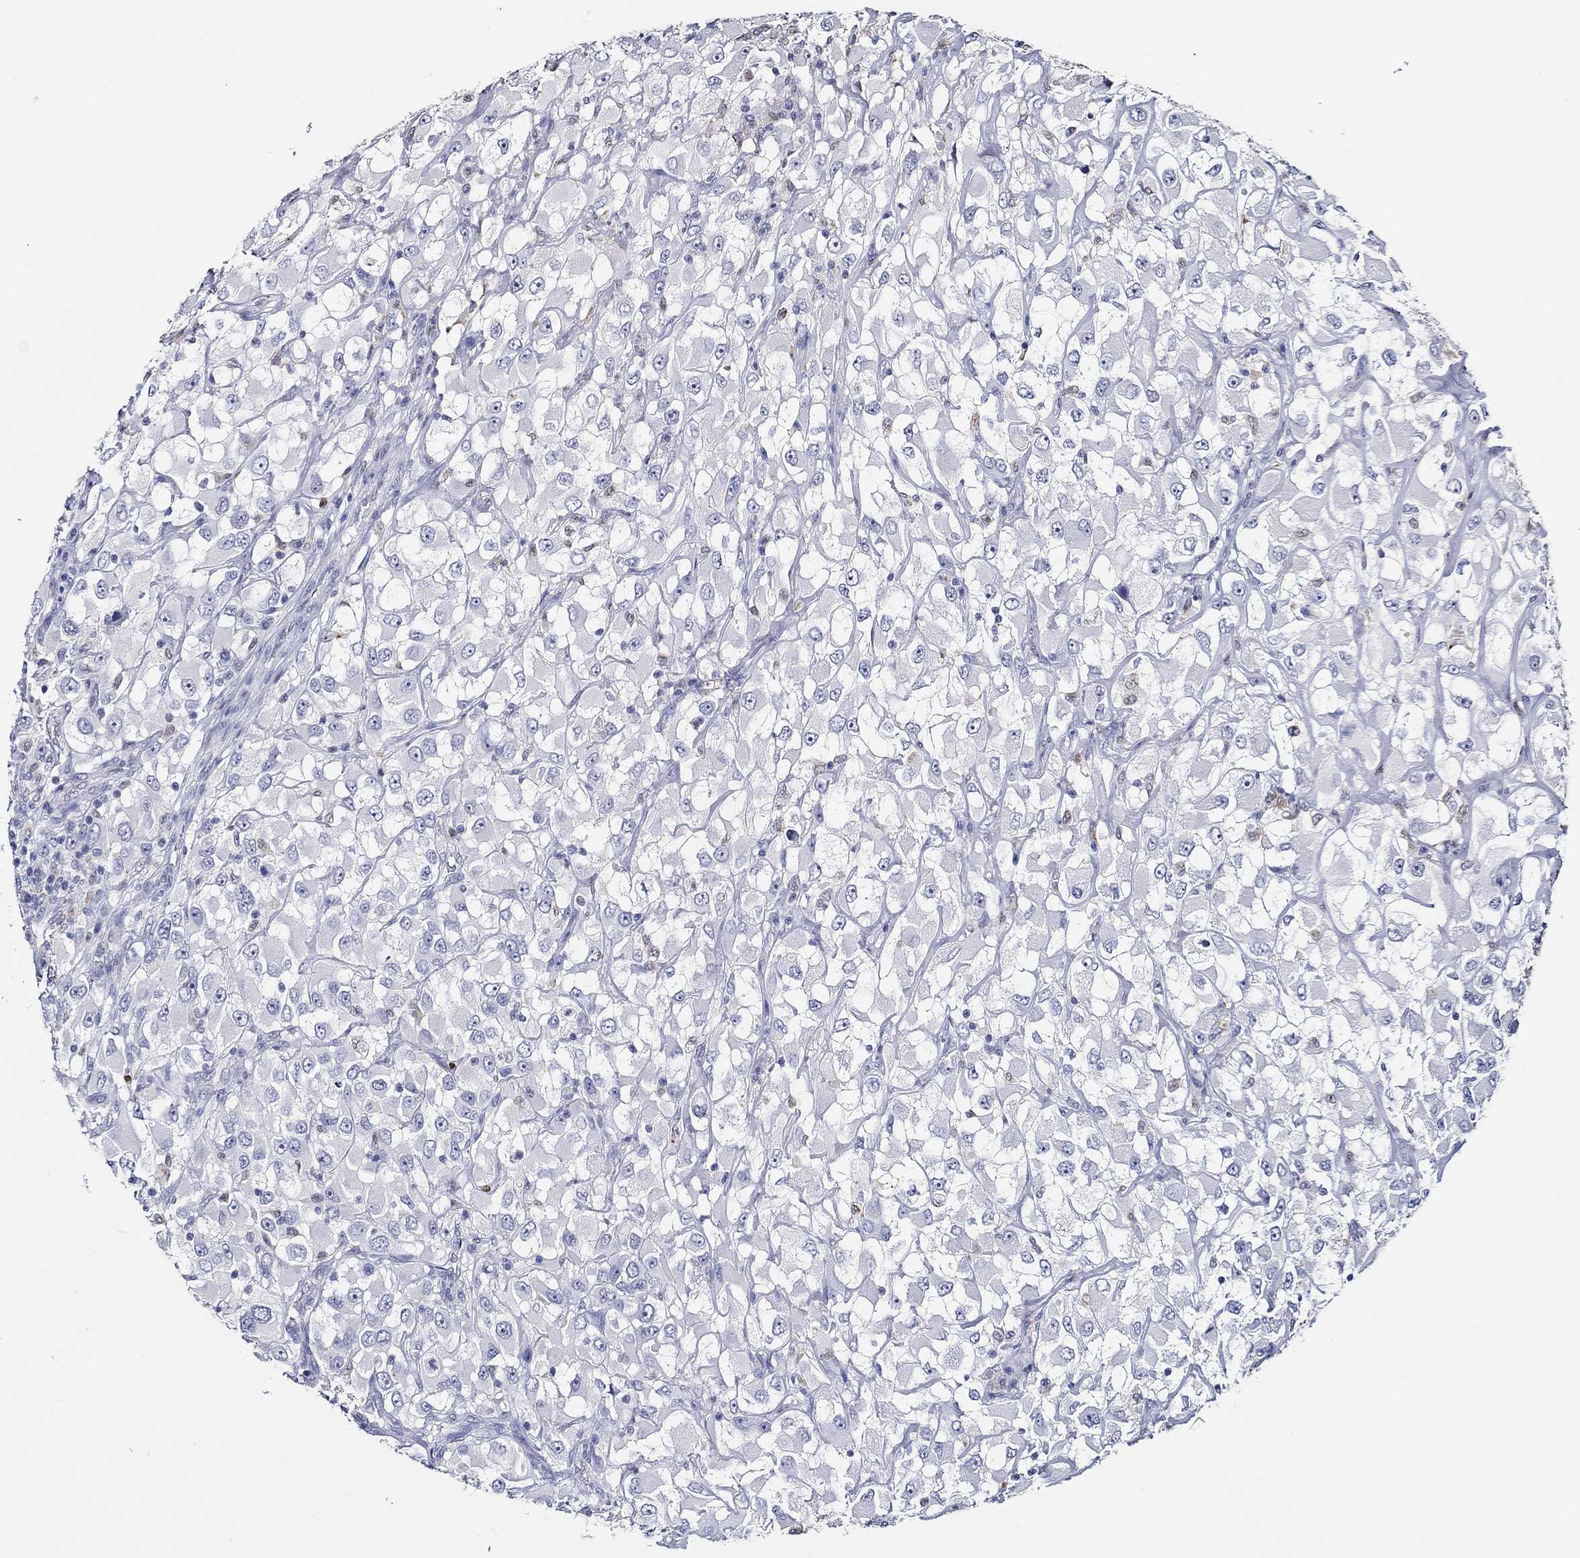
{"staining": {"intensity": "negative", "quantity": "none", "location": "none"}, "tissue": "renal cancer", "cell_type": "Tumor cells", "image_type": "cancer", "snomed": [{"axis": "morphology", "description": "Adenocarcinoma, NOS"}, {"axis": "topography", "description": "Kidney"}], "caption": "There is no significant expression in tumor cells of renal adenocarcinoma.", "gene": "GATA2", "patient": {"sex": "female", "age": 52}}